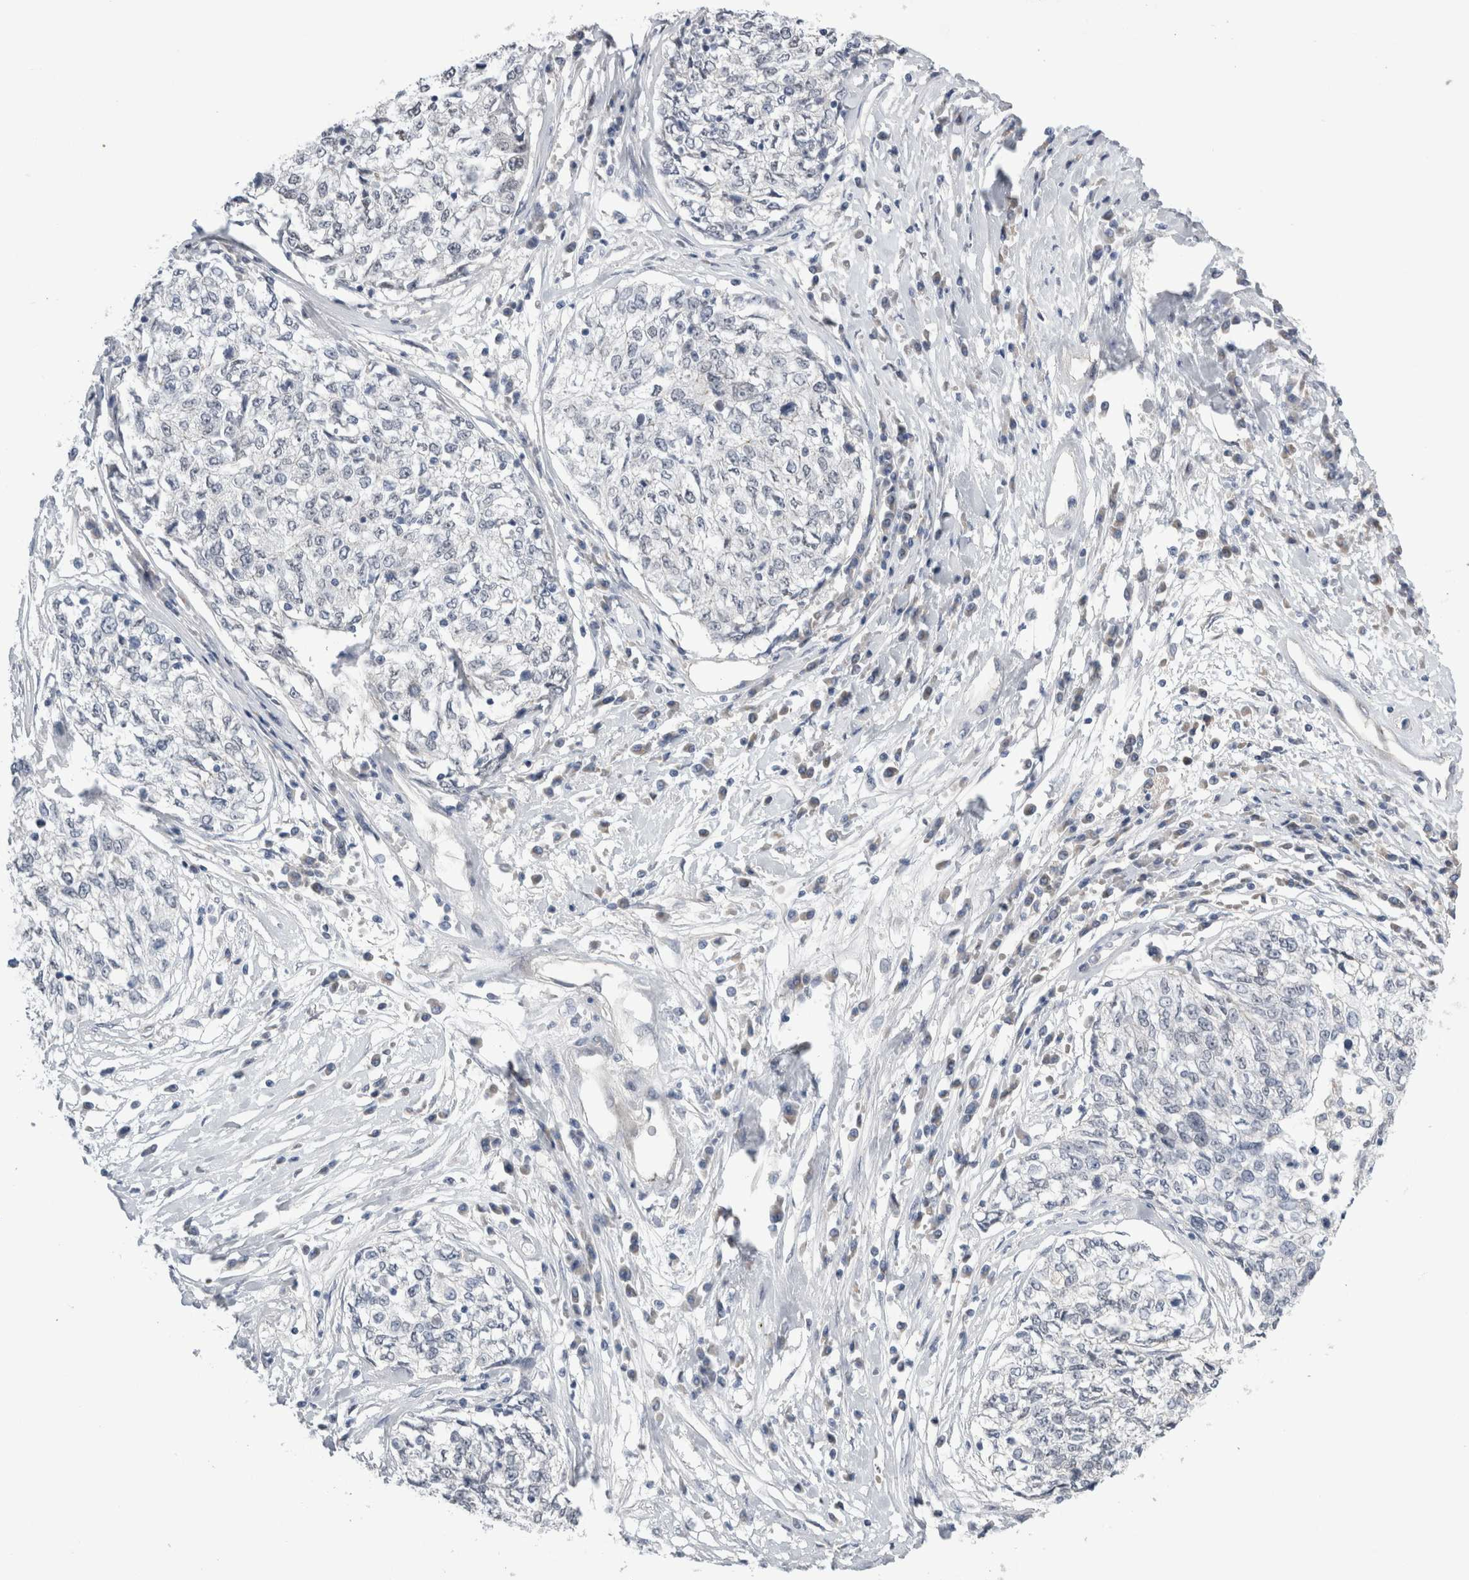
{"staining": {"intensity": "negative", "quantity": "none", "location": "none"}, "tissue": "cervical cancer", "cell_type": "Tumor cells", "image_type": "cancer", "snomed": [{"axis": "morphology", "description": "Squamous cell carcinoma, NOS"}, {"axis": "topography", "description": "Cervix"}], "caption": "This is a histopathology image of IHC staining of cervical squamous cell carcinoma, which shows no expression in tumor cells.", "gene": "TAFA5", "patient": {"sex": "female", "age": 57}}